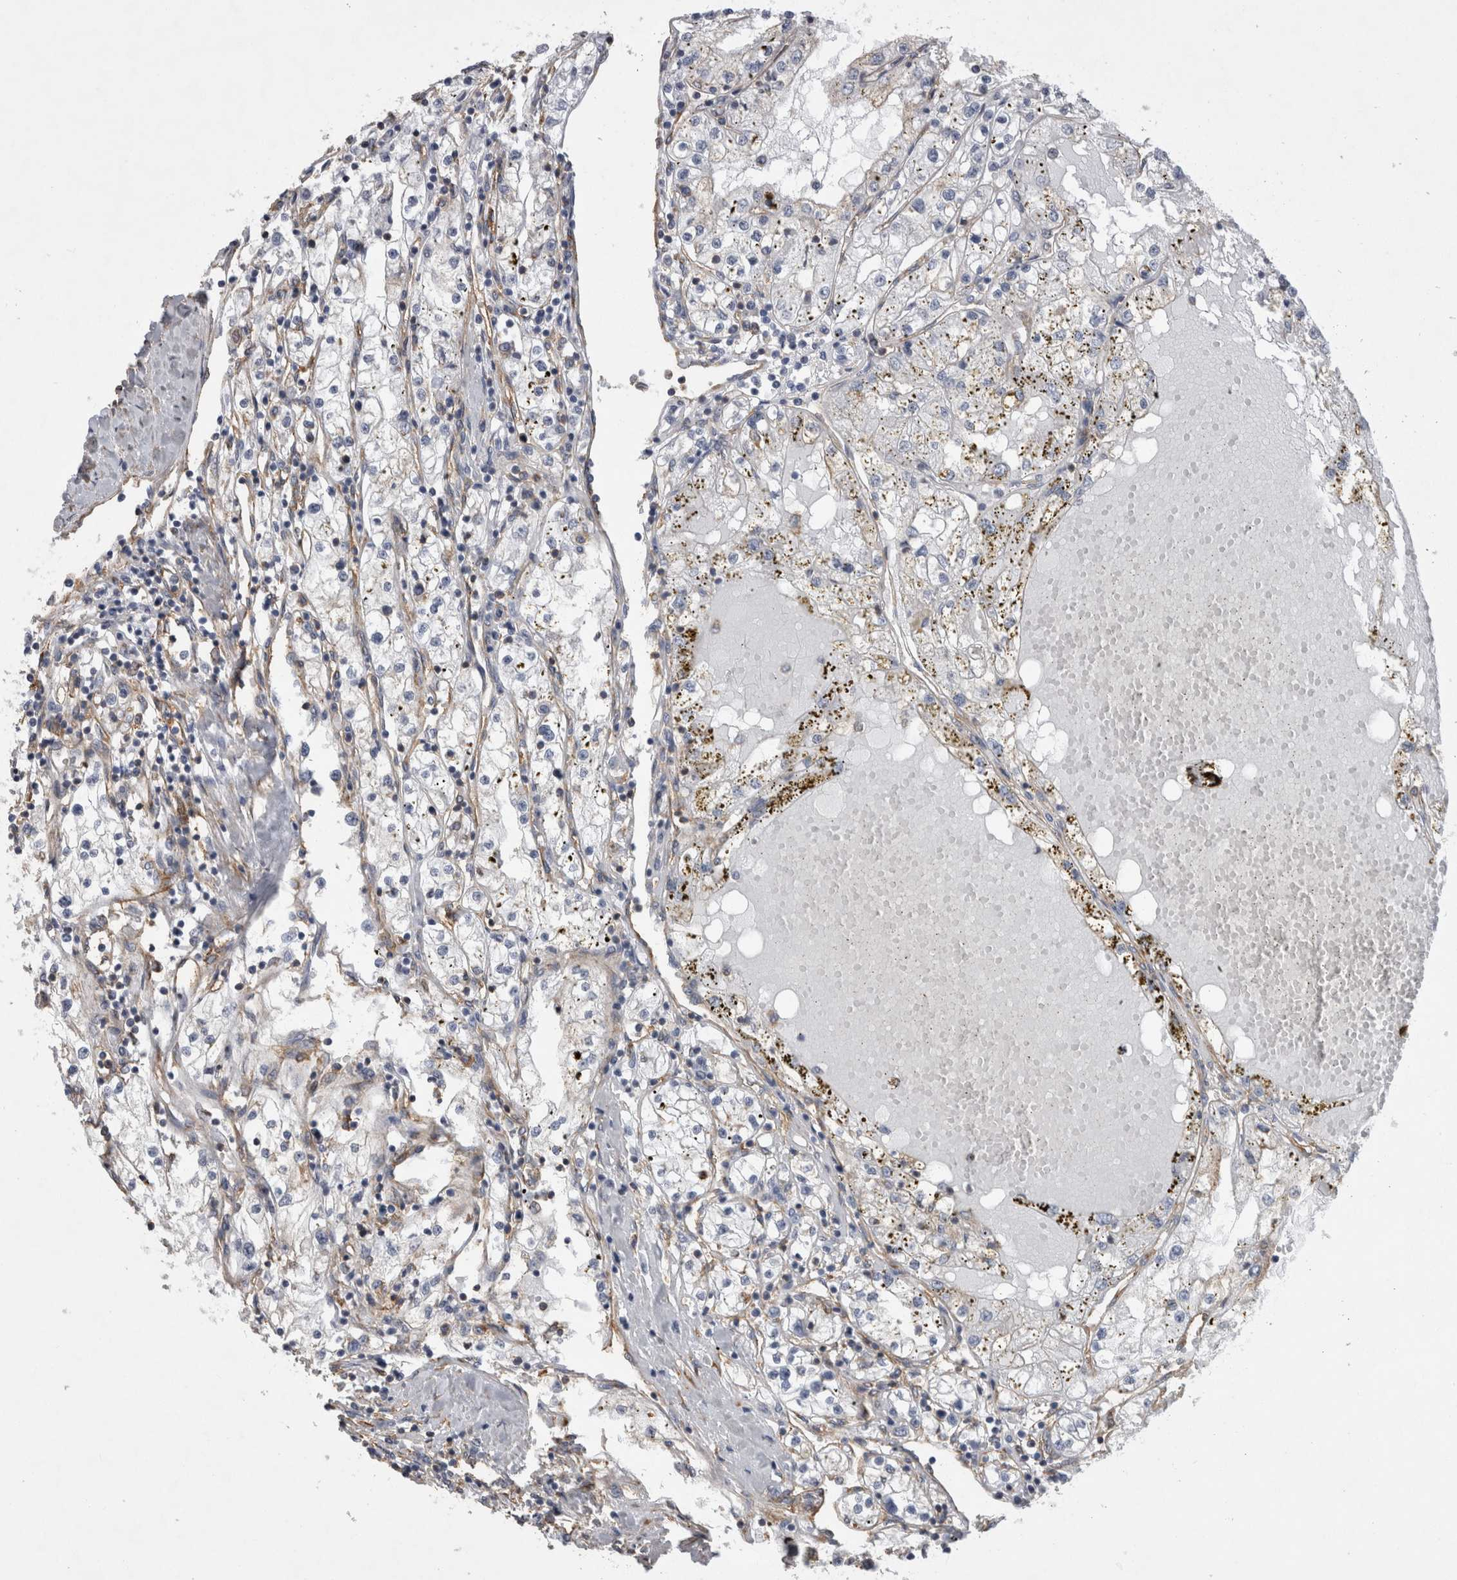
{"staining": {"intensity": "negative", "quantity": "none", "location": "none"}, "tissue": "renal cancer", "cell_type": "Tumor cells", "image_type": "cancer", "snomed": [{"axis": "morphology", "description": "Adenocarcinoma, NOS"}, {"axis": "topography", "description": "Kidney"}], "caption": "Renal cancer (adenocarcinoma) was stained to show a protein in brown. There is no significant positivity in tumor cells.", "gene": "ATXN3", "patient": {"sex": "male", "age": 68}}